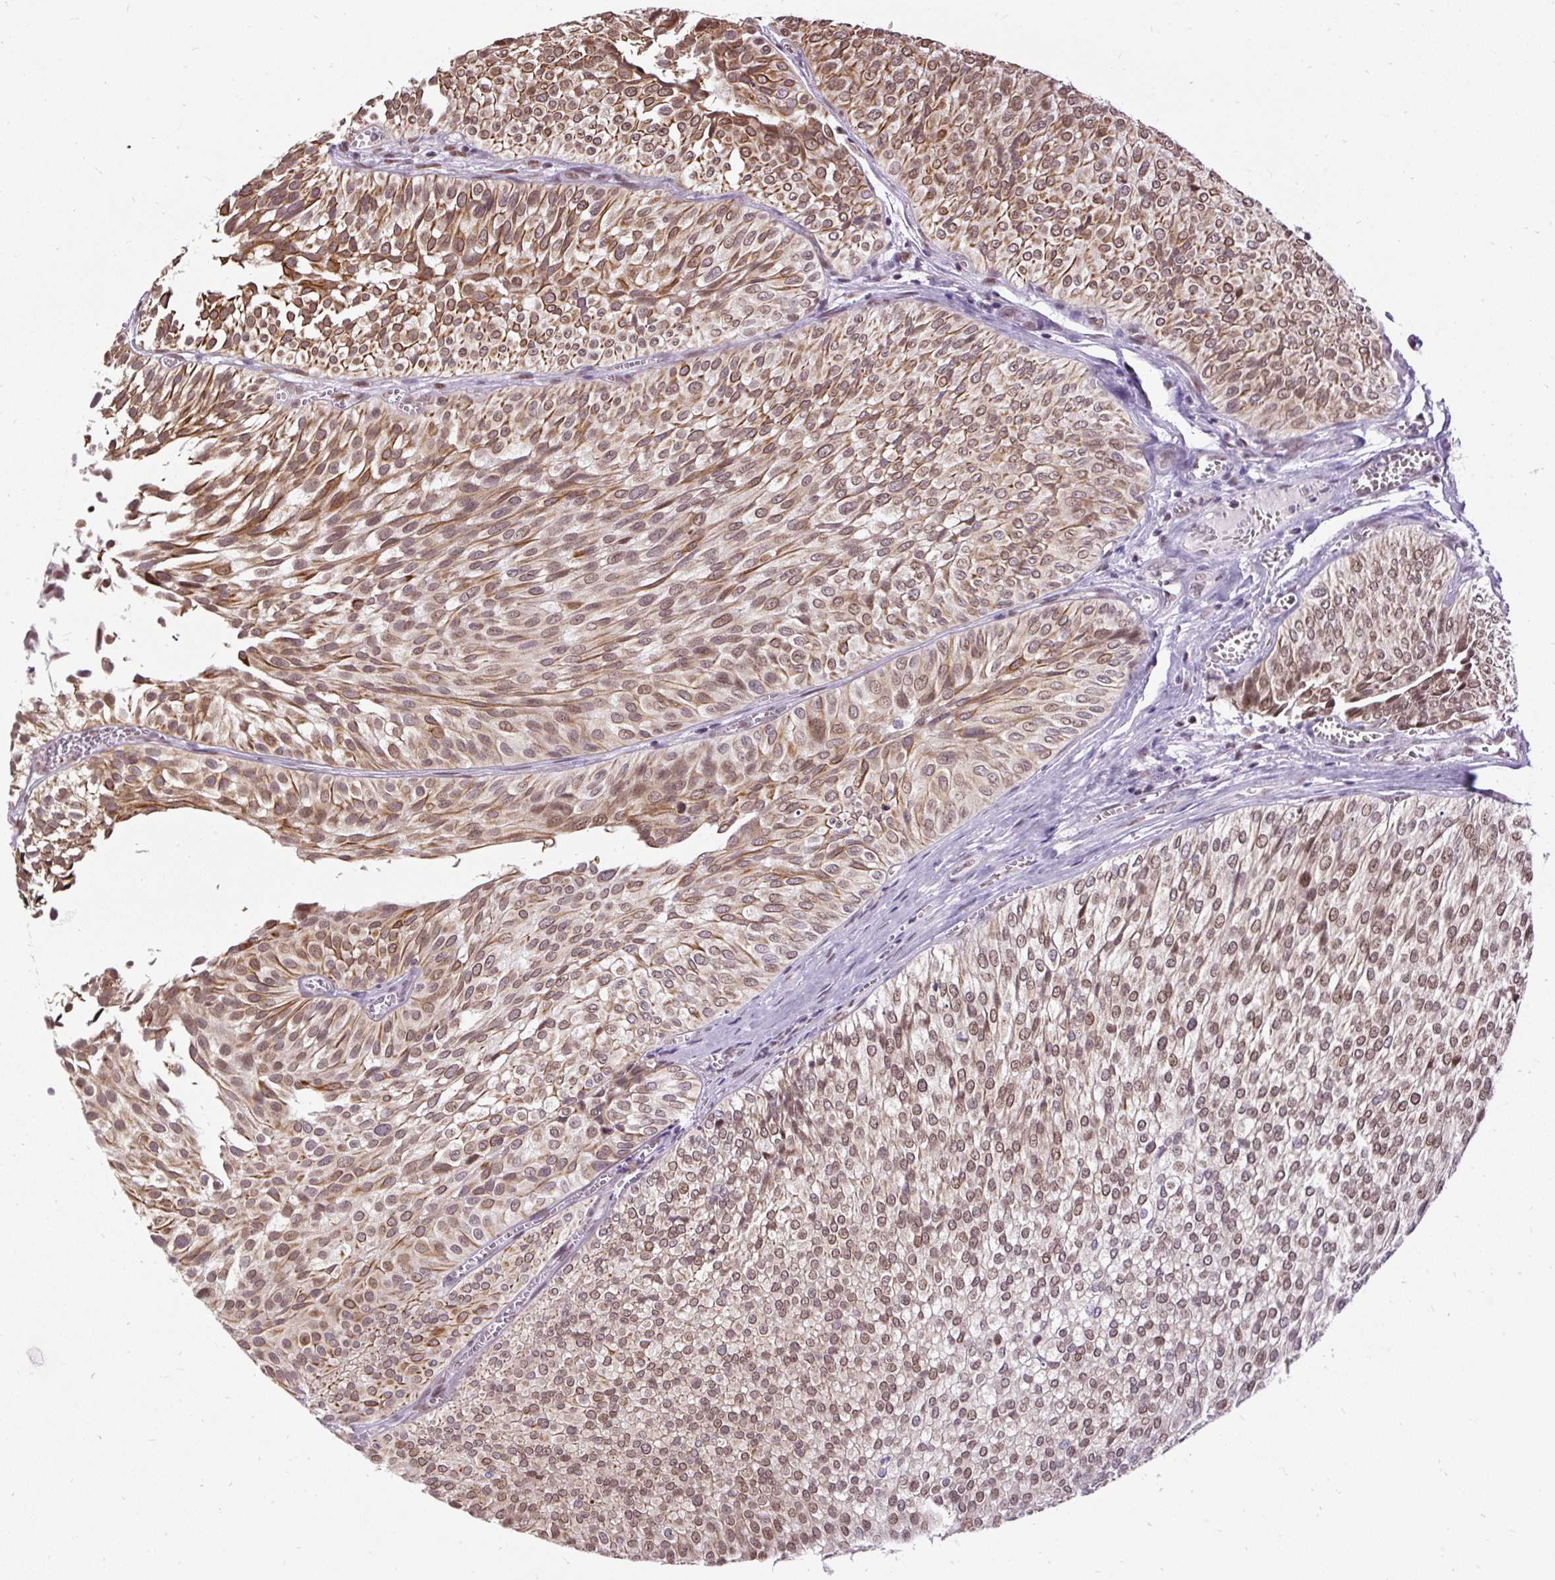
{"staining": {"intensity": "moderate", "quantity": ">75%", "location": "cytoplasmic/membranous,nuclear"}, "tissue": "urothelial cancer", "cell_type": "Tumor cells", "image_type": "cancer", "snomed": [{"axis": "morphology", "description": "Urothelial carcinoma, Low grade"}, {"axis": "topography", "description": "Urinary bladder"}], "caption": "Urothelial cancer stained with immunohistochemistry exhibits moderate cytoplasmic/membranous and nuclear staining in approximately >75% of tumor cells.", "gene": "ZNF672", "patient": {"sex": "male", "age": 91}}